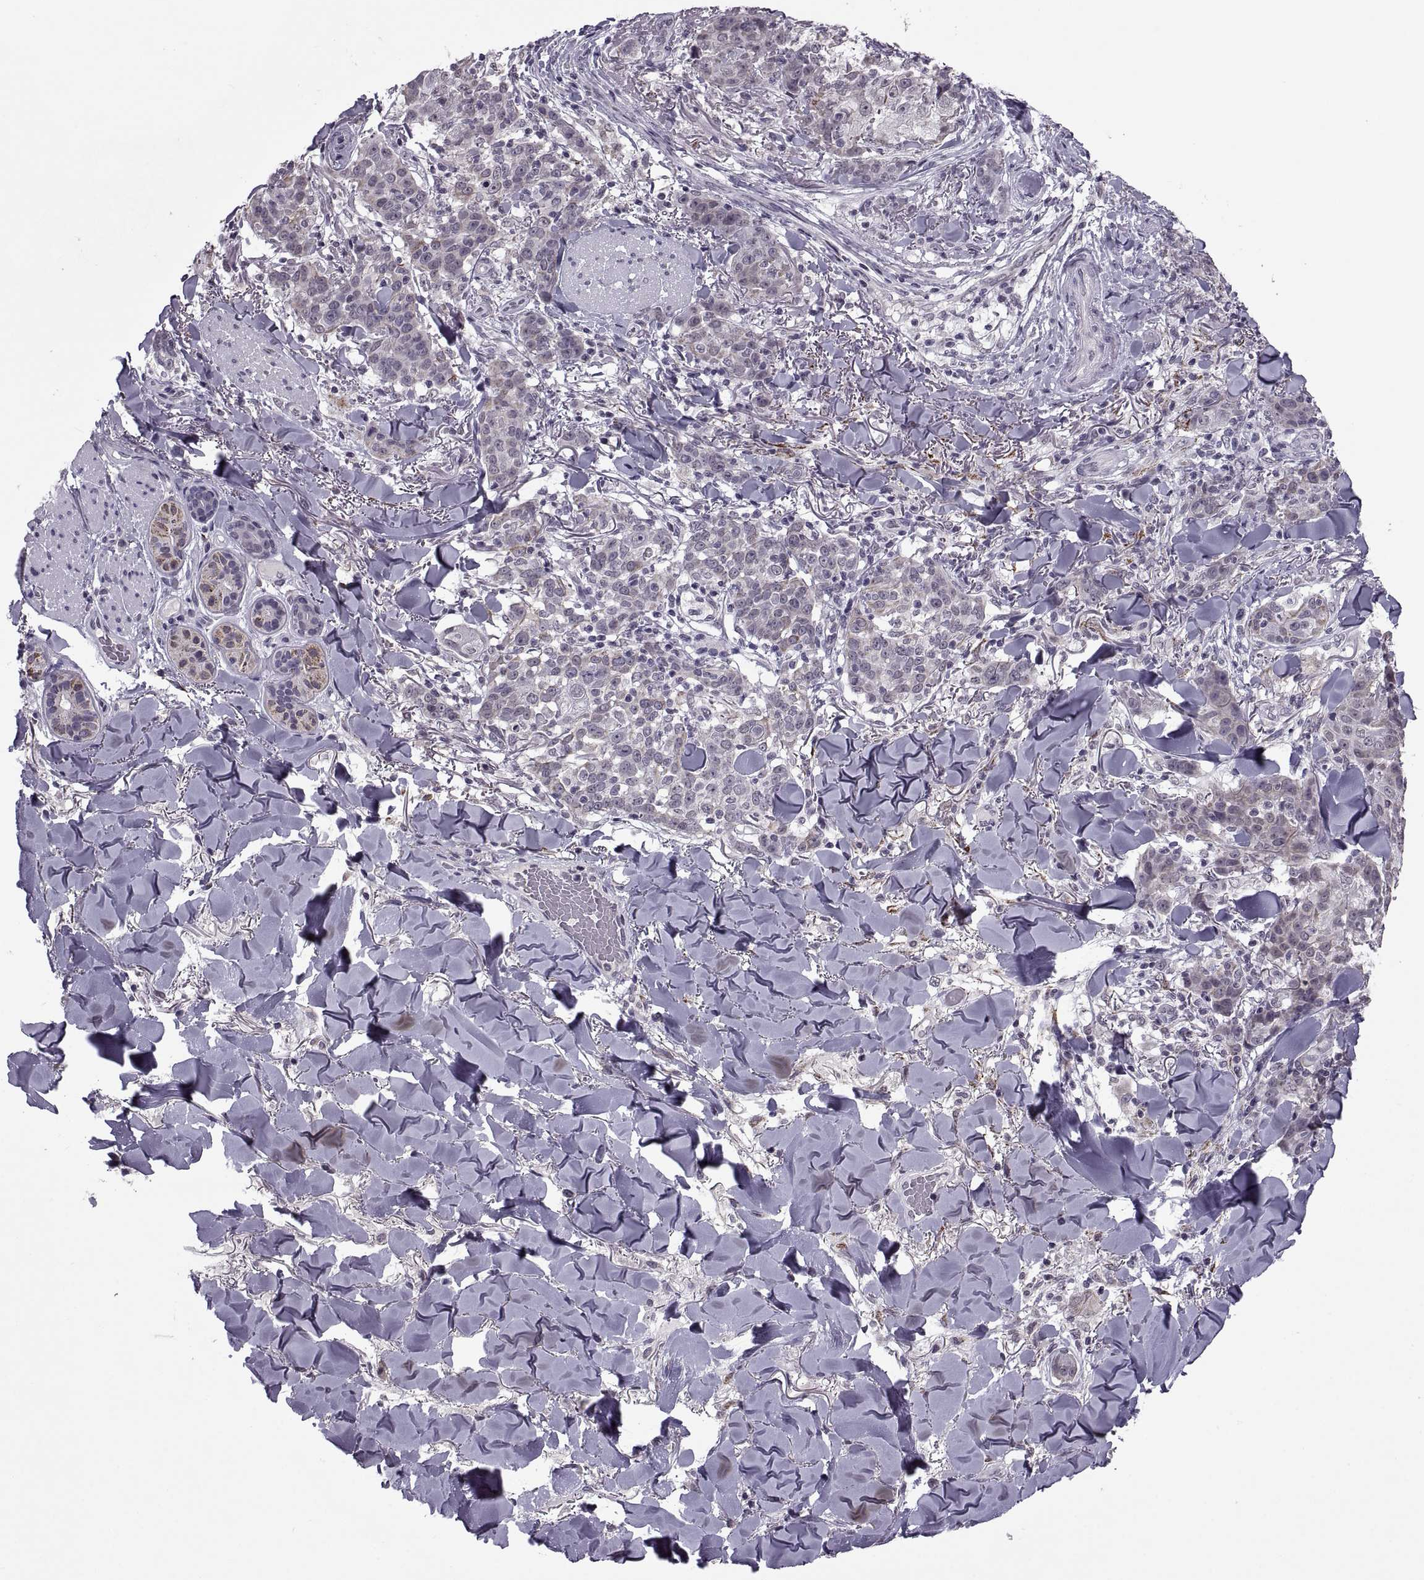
{"staining": {"intensity": "negative", "quantity": "none", "location": "none"}, "tissue": "skin cancer", "cell_type": "Tumor cells", "image_type": "cancer", "snomed": [{"axis": "morphology", "description": "Normal tissue, NOS"}, {"axis": "morphology", "description": "Squamous cell carcinoma, NOS"}, {"axis": "topography", "description": "Skin"}], "caption": "High power microscopy photomicrograph of an immunohistochemistry (IHC) photomicrograph of squamous cell carcinoma (skin), revealing no significant positivity in tumor cells.", "gene": "OTP", "patient": {"sex": "female", "age": 83}}